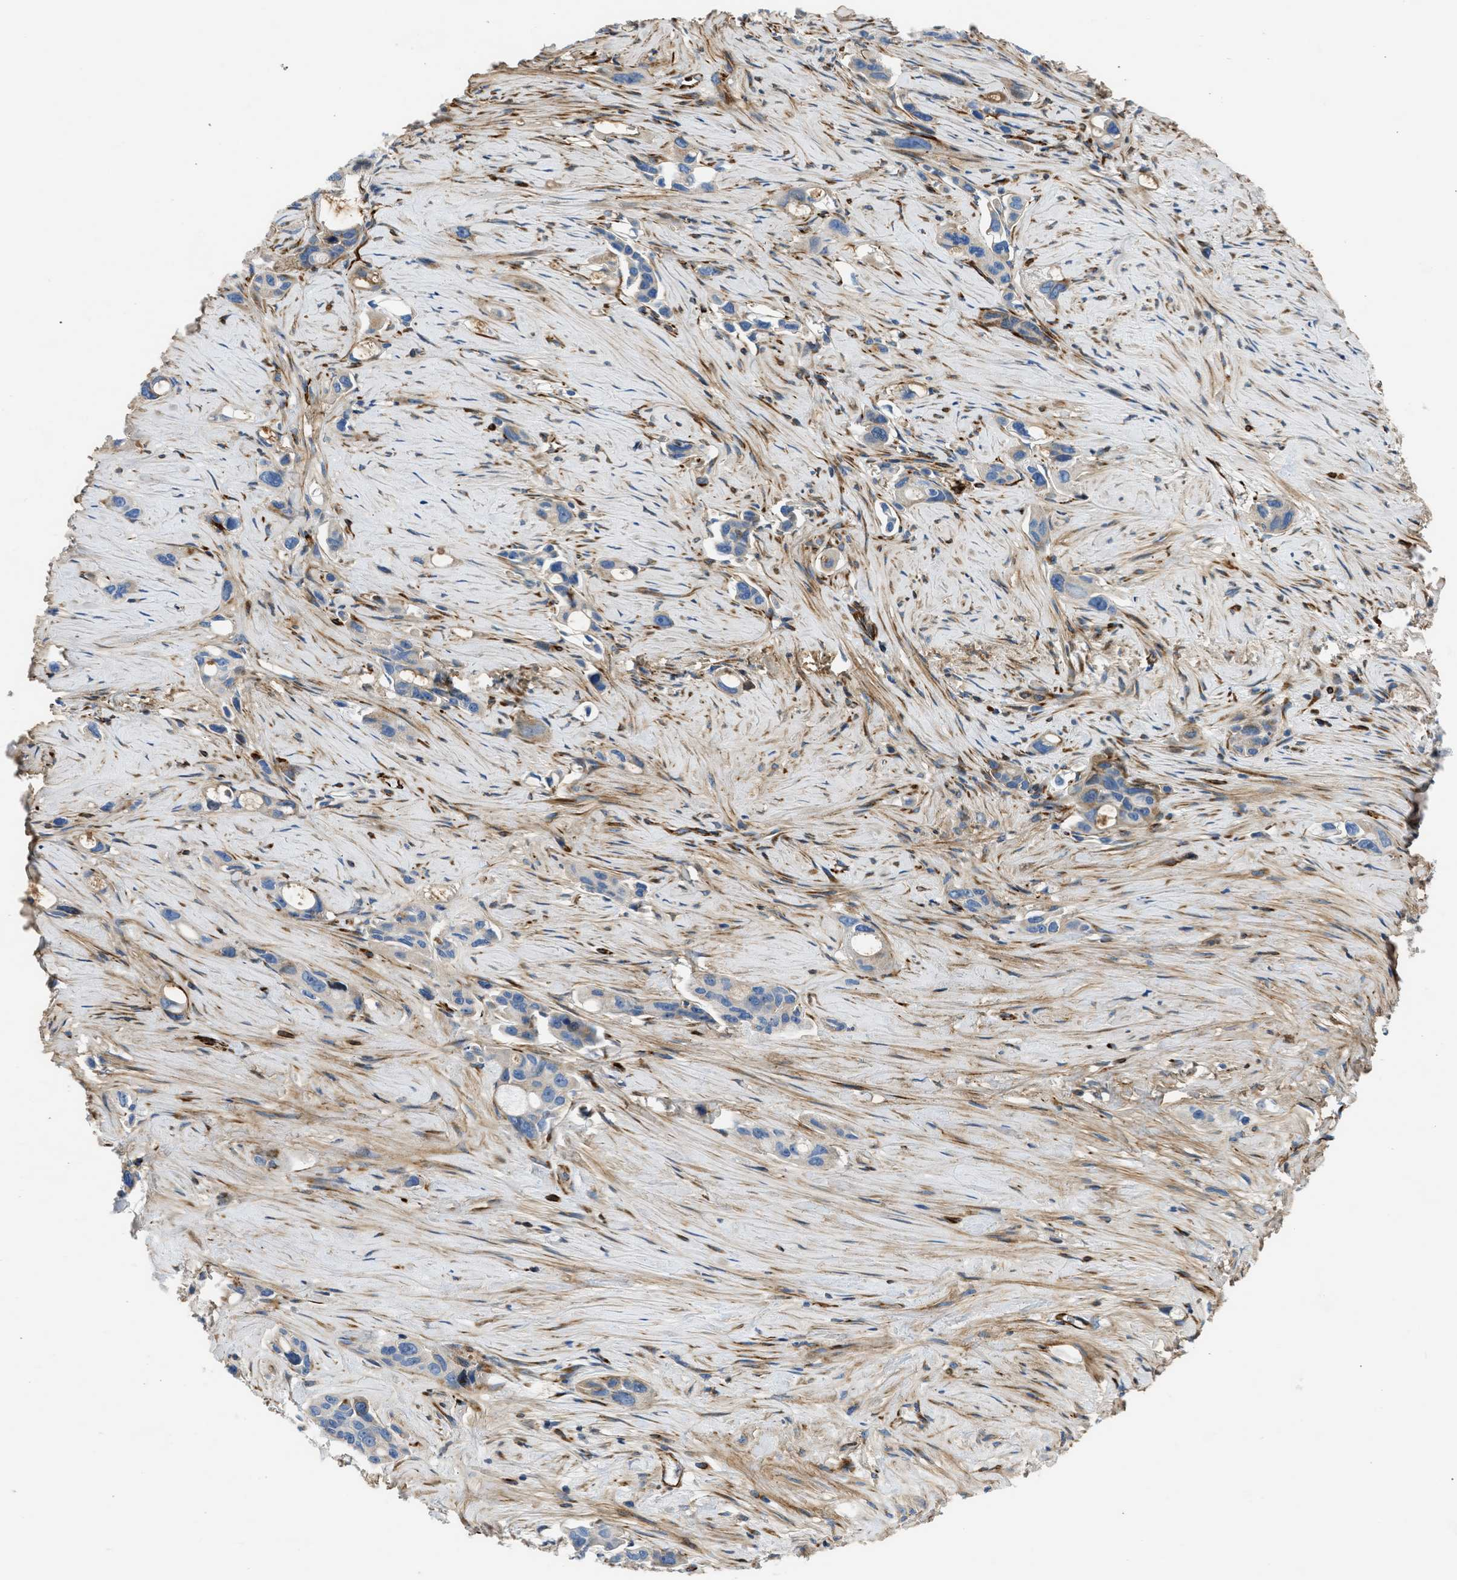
{"staining": {"intensity": "weak", "quantity": "<25%", "location": "cytoplasmic/membranous"}, "tissue": "pancreatic cancer", "cell_type": "Tumor cells", "image_type": "cancer", "snomed": [{"axis": "morphology", "description": "Adenocarcinoma, NOS"}, {"axis": "topography", "description": "Pancreas"}], "caption": "A high-resolution image shows IHC staining of pancreatic cancer, which shows no significant staining in tumor cells. The staining is performed using DAB brown chromogen with nuclei counter-stained in using hematoxylin.", "gene": "ULK4", "patient": {"sex": "male", "age": 53}}